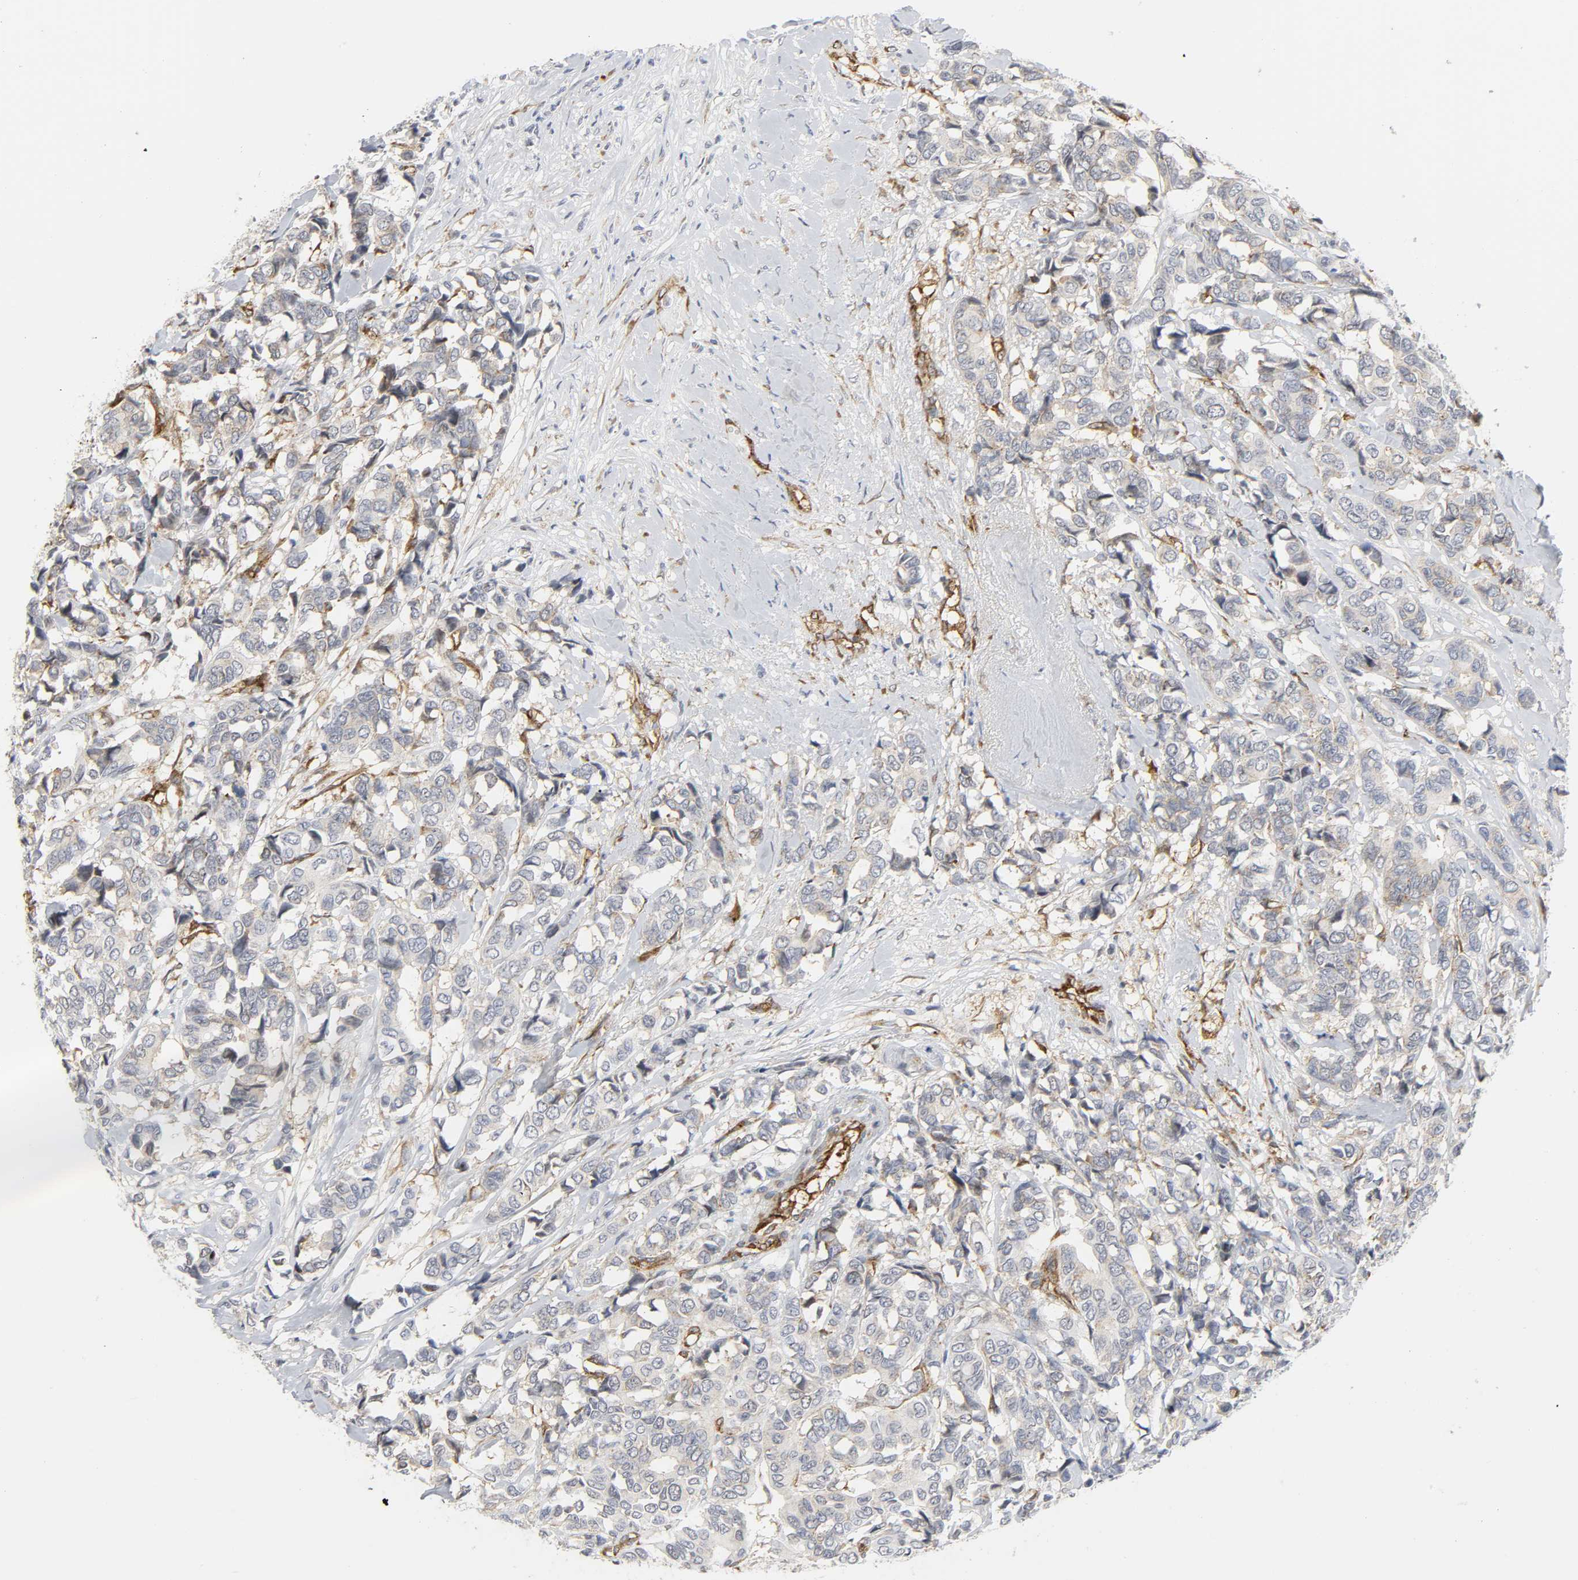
{"staining": {"intensity": "negative", "quantity": "none", "location": "none"}, "tissue": "breast cancer", "cell_type": "Tumor cells", "image_type": "cancer", "snomed": [{"axis": "morphology", "description": "Duct carcinoma"}, {"axis": "topography", "description": "Breast"}], "caption": "IHC of human intraductal carcinoma (breast) exhibits no expression in tumor cells. (DAB immunohistochemistry (IHC) visualized using brightfield microscopy, high magnification).", "gene": "DOCK1", "patient": {"sex": "female", "age": 87}}